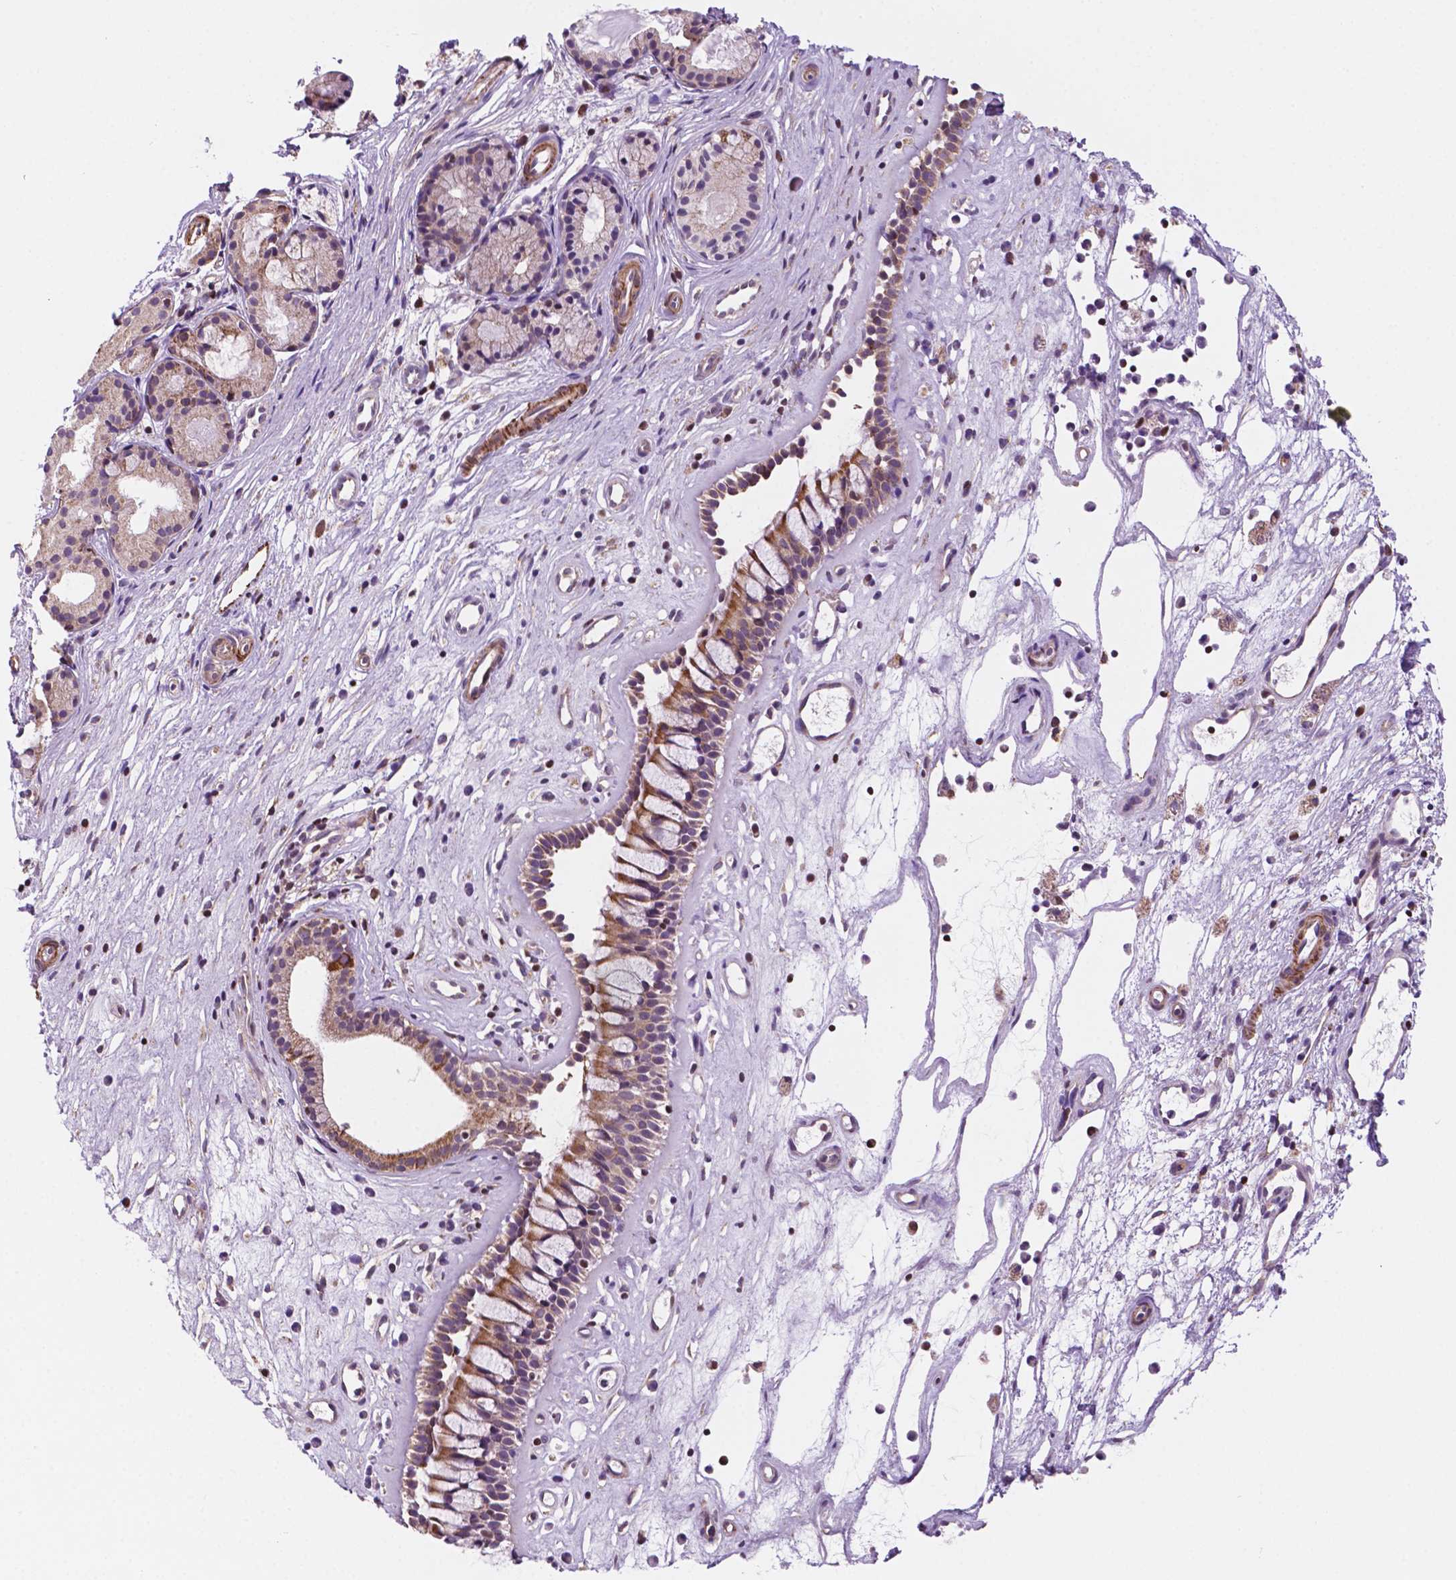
{"staining": {"intensity": "moderate", "quantity": ">75%", "location": "cytoplasmic/membranous"}, "tissue": "nasopharynx", "cell_type": "Respiratory epithelial cells", "image_type": "normal", "snomed": [{"axis": "morphology", "description": "Normal tissue, NOS"}, {"axis": "topography", "description": "Nasopharynx"}], "caption": "This image reveals benign nasopharynx stained with IHC to label a protein in brown. The cytoplasmic/membranous of respiratory epithelial cells show moderate positivity for the protein. Nuclei are counter-stained blue.", "gene": "GEMIN4", "patient": {"sex": "female", "age": 52}}